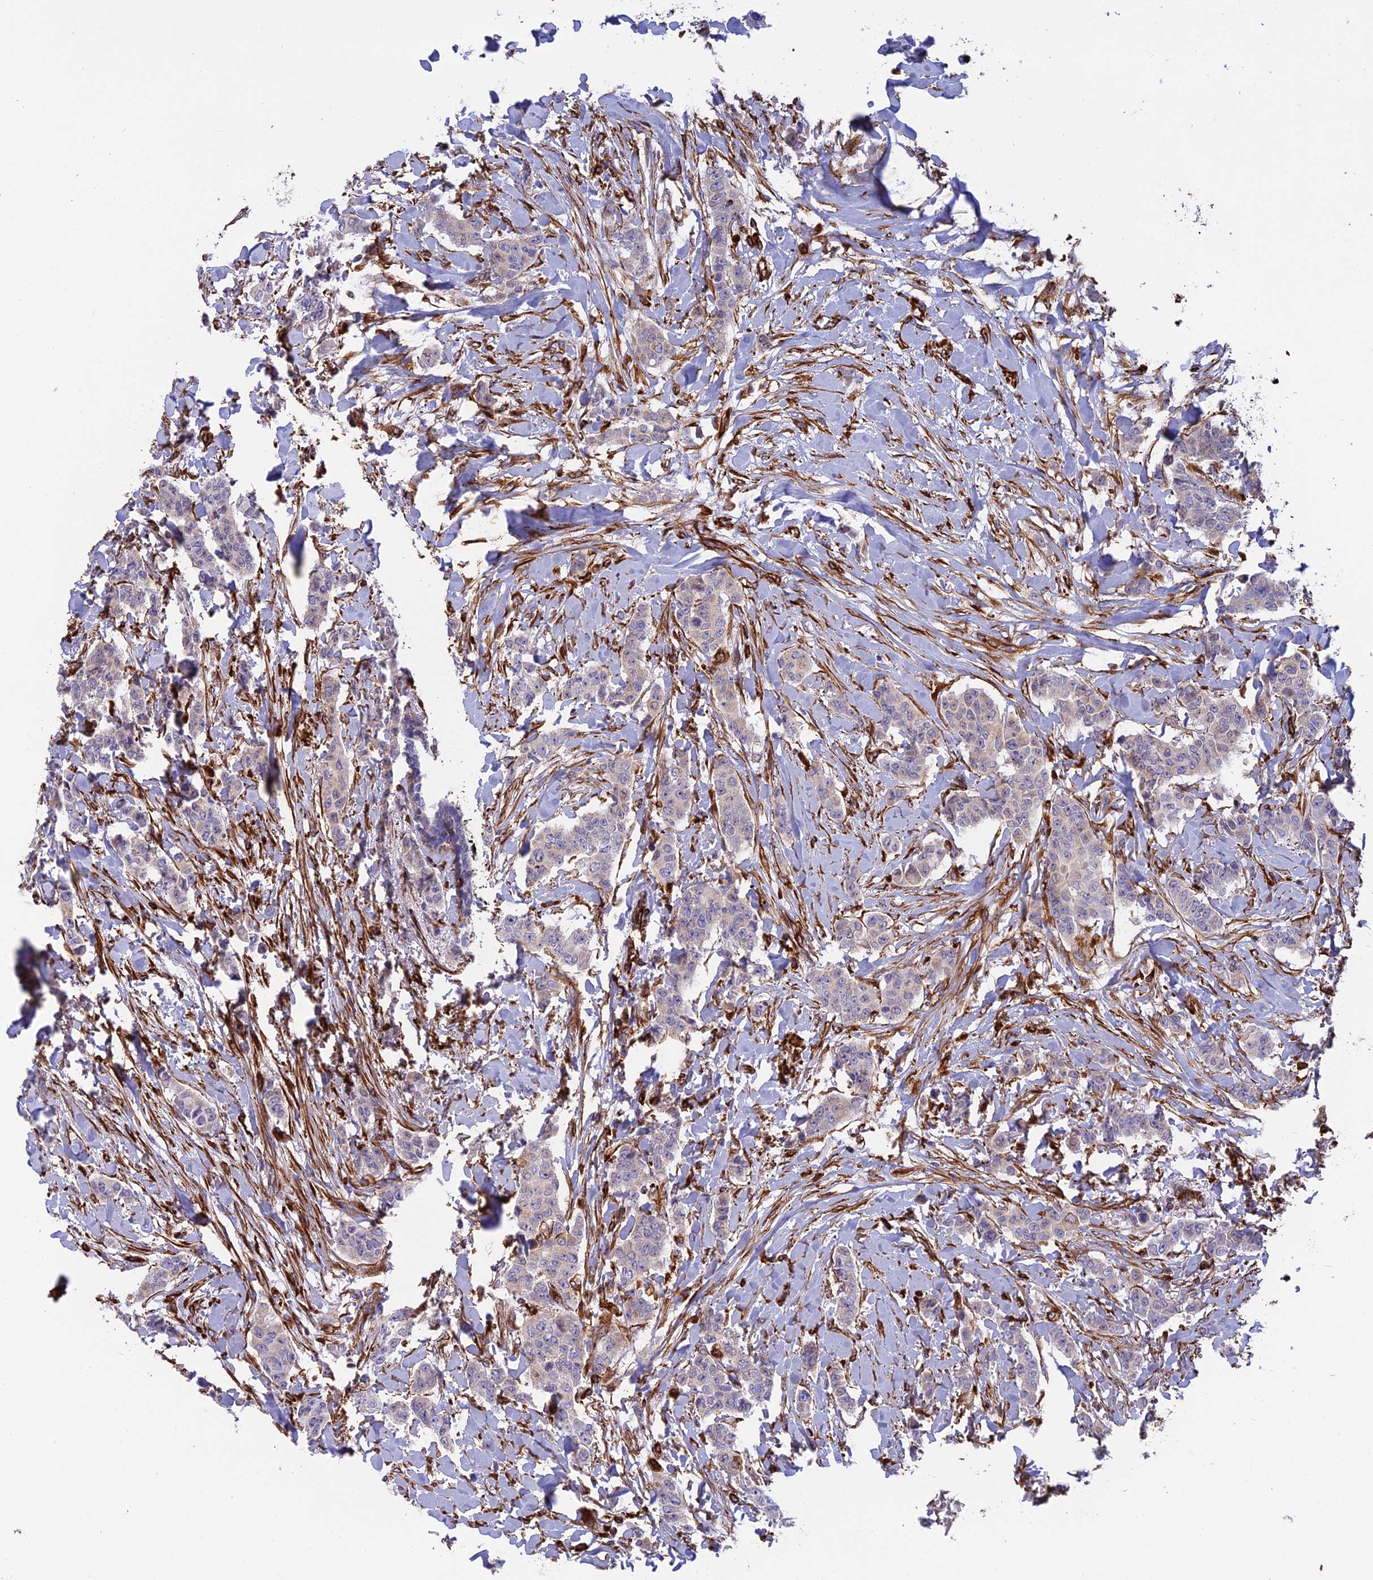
{"staining": {"intensity": "negative", "quantity": "none", "location": "none"}, "tissue": "breast cancer", "cell_type": "Tumor cells", "image_type": "cancer", "snomed": [{"axis": "morphology", "description": "Duct carcinoma"}, {"axis": "topography", "description": "Breast"}], "caption": "An IHC micrograph of breast cancer (invasive ductal carcinoma) is shown. There is no staining in tumor cells of breast cancer (invasive ductal carcinoma).", "gene": "FBXL20", "patient": {"sex": "female", "age": 40}}